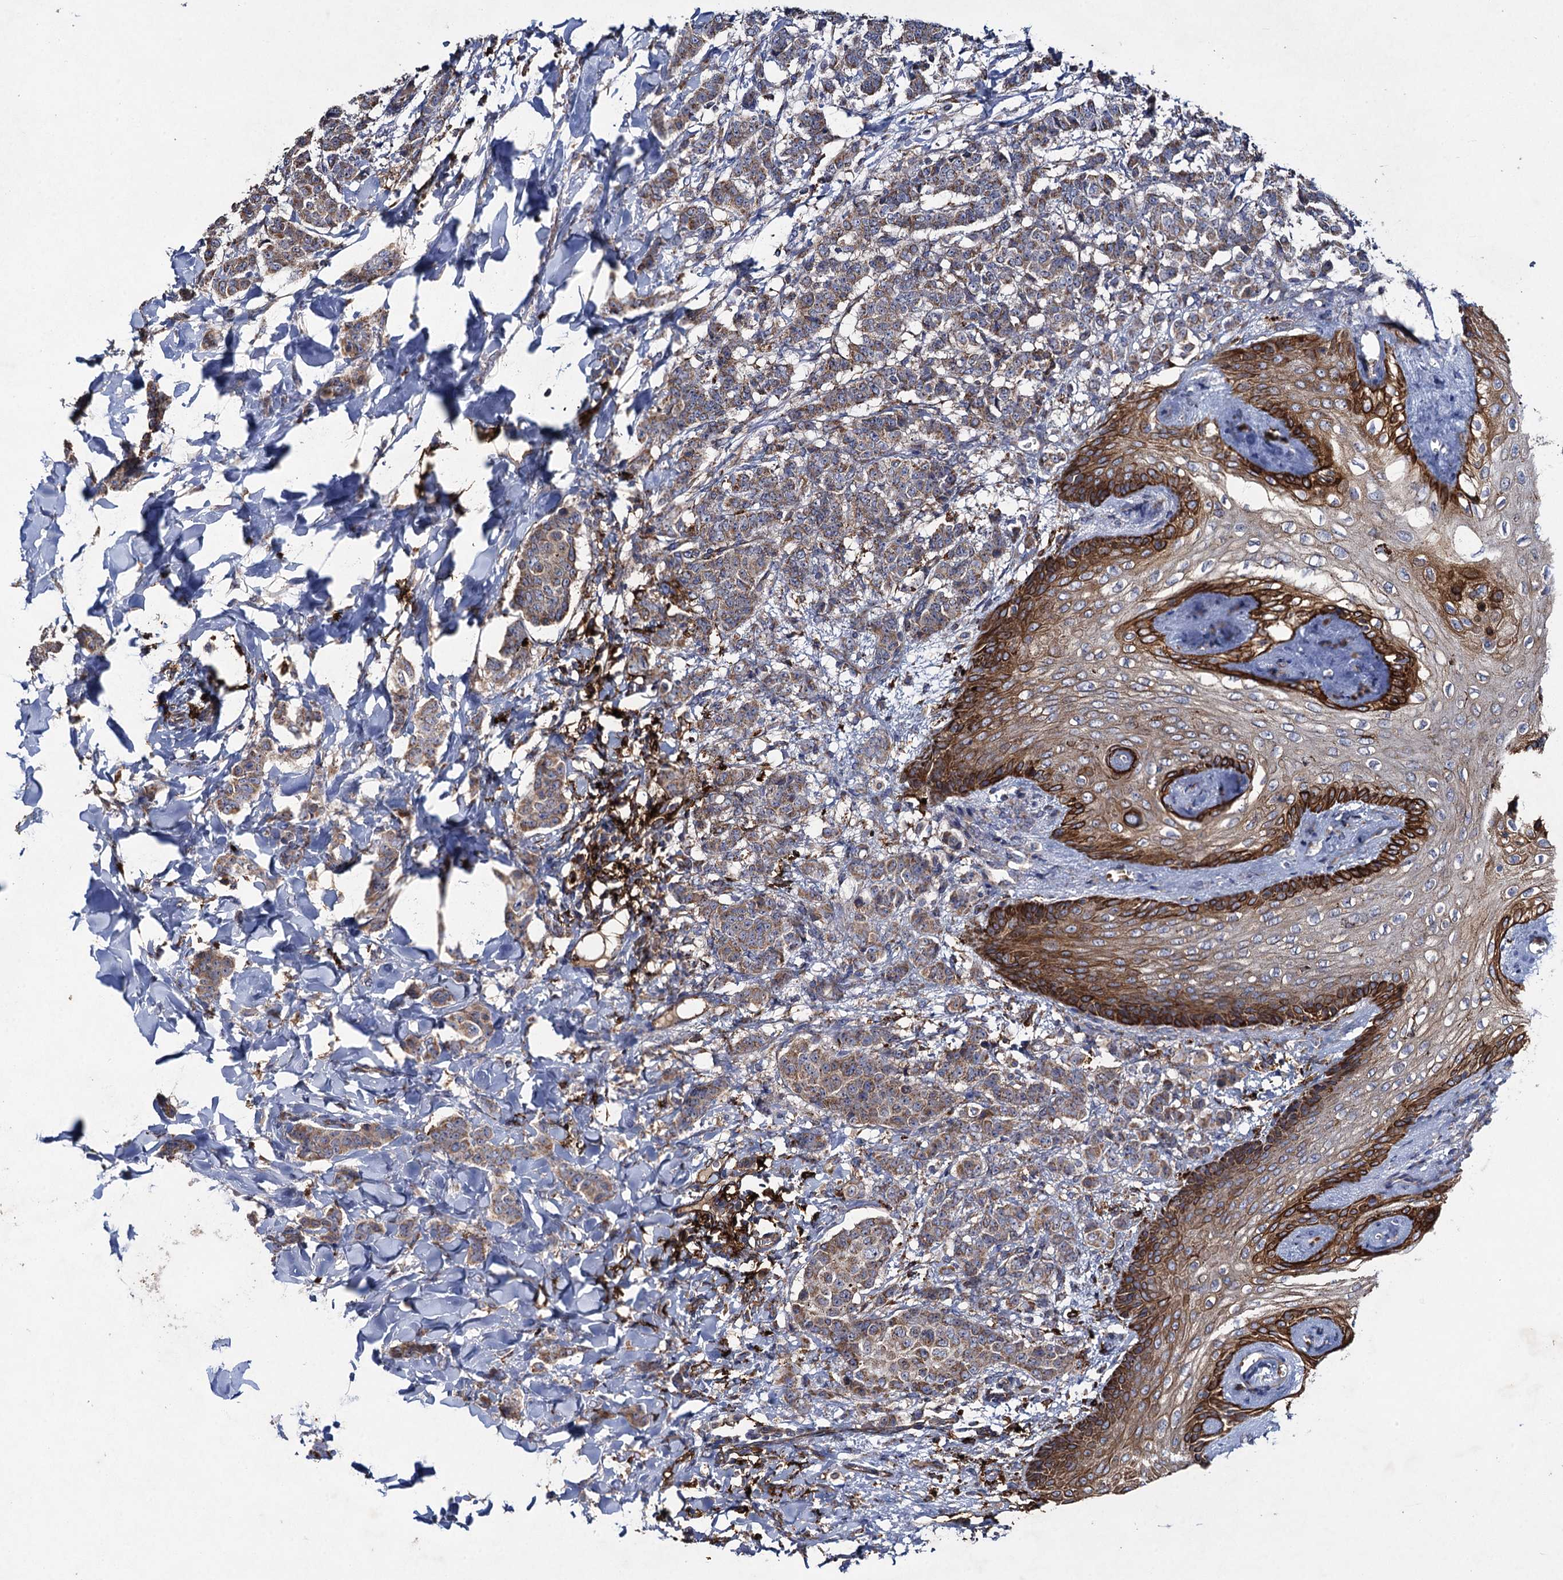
{"staining": {"intensity": "weak", "quantity": ">75%", "location": "cytoplasmic/membranous"}, "tissue": "breast cancer", "cell_type": "Tumor cells", "image_type": "cancer", "snomed": [{"axis": "morphology", "description": "Duct carcinoma"}, {"axis": "topography", "description": "Breast"}], "caption": "A low amount of weak cytoplasmic/membranous staining is present in approximately >75% of tumor cells in breast cancer (invasive ductal carcinoma) tissue.", "gene": "TXNDC11", "patient": {"sex": "female", "age": 40}}